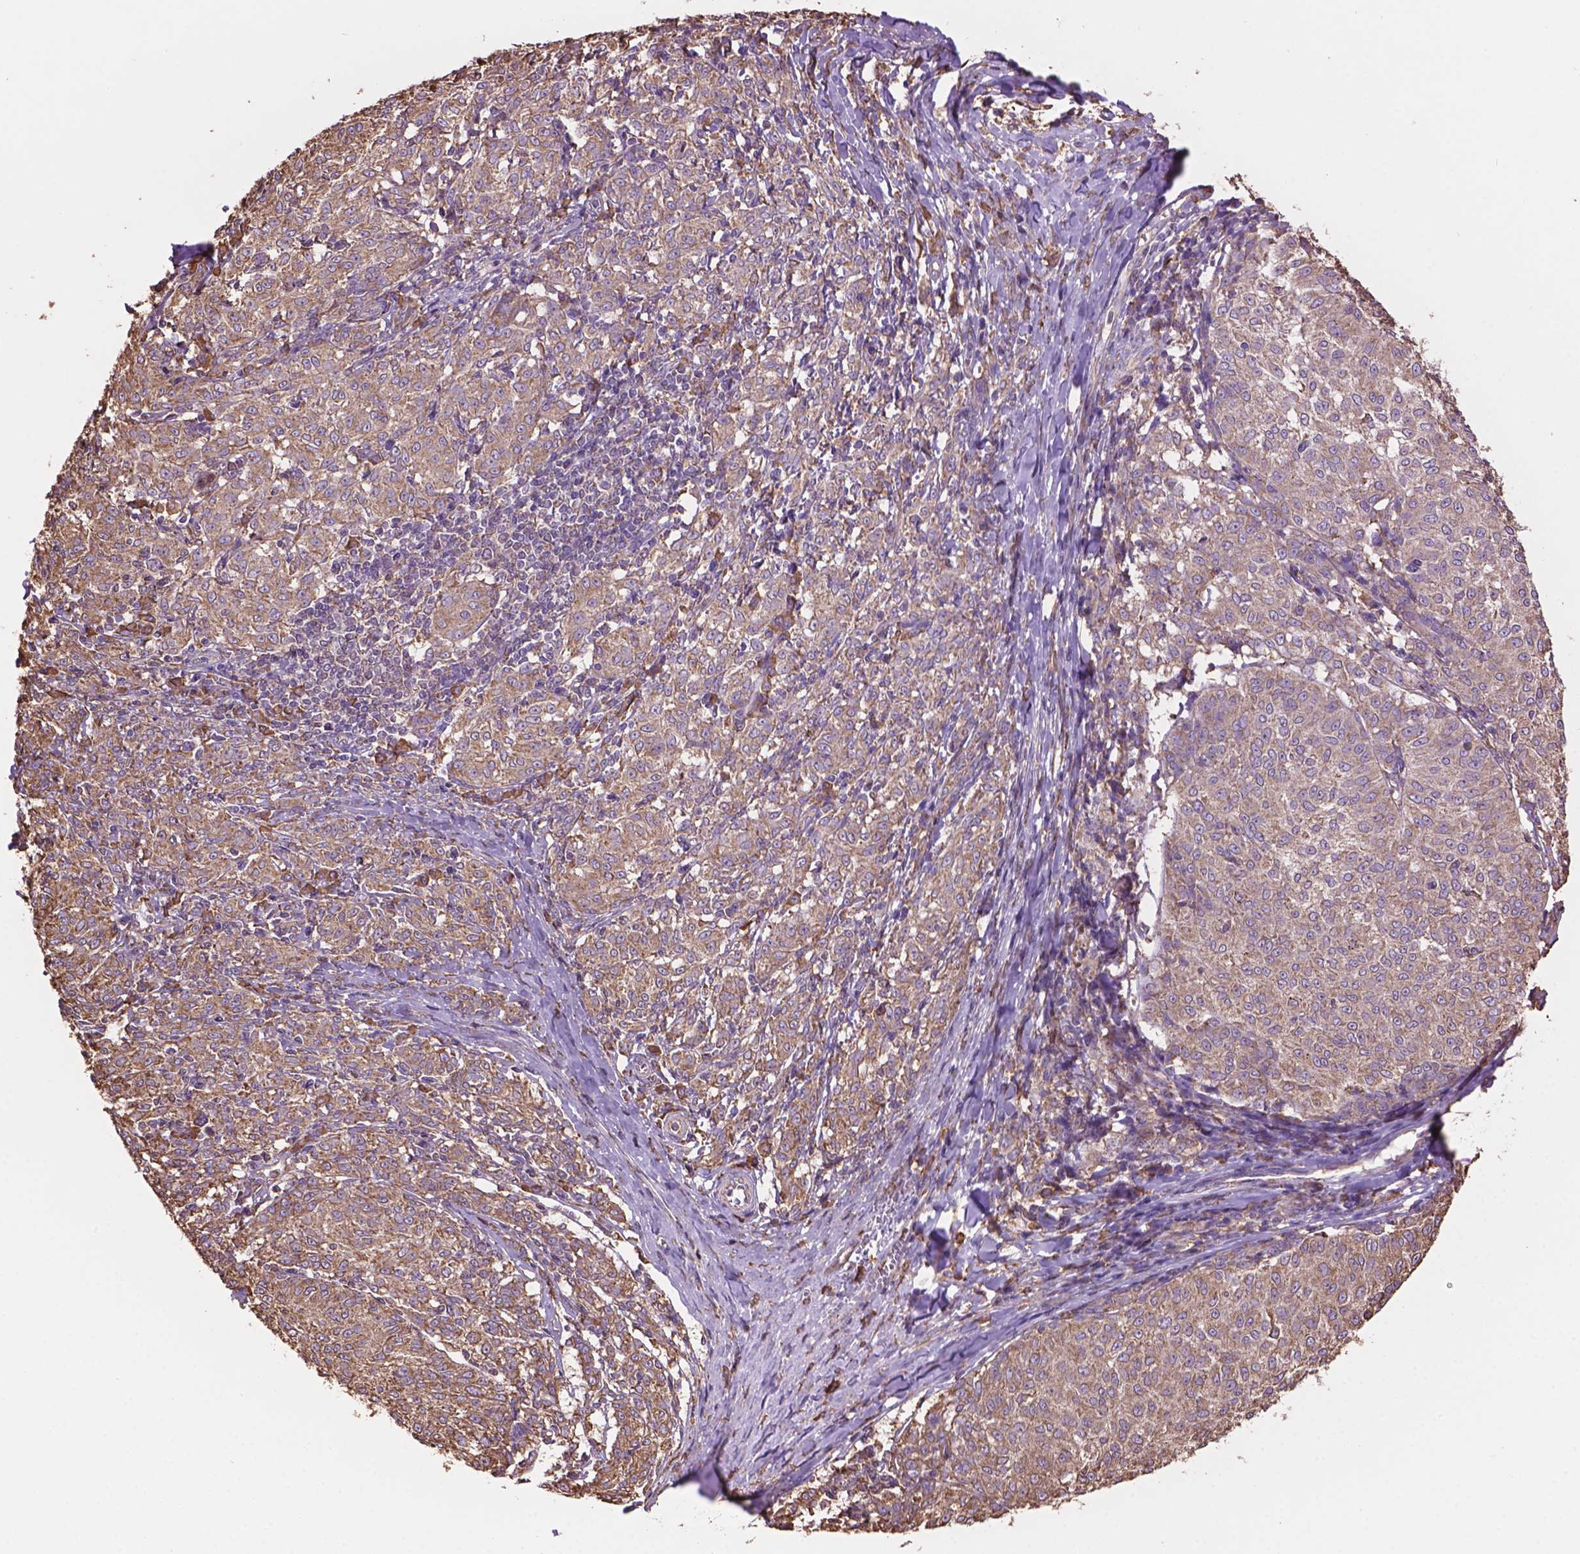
{"staining": {"intensity": "weak", "quantity": ">75%", "location": "cytoplasmic/membranous"}, "tissue": "melanoma", "cell_type": "Tumor cells", "image_type": "cancer", "snomed": [{"axis": "morphology", "description": "Malignant melanoma, NOS"}, {"axis": "topography", "description": "Skin"}], "caption": "IHC (DAB) staining of human malignant melanoma exhibits weak cytoplasmic/membranous protein positivity in about >75% of tumor cells.", "gene": "PPP2R5E", "patient": {"sex": "female", "age": 72}}